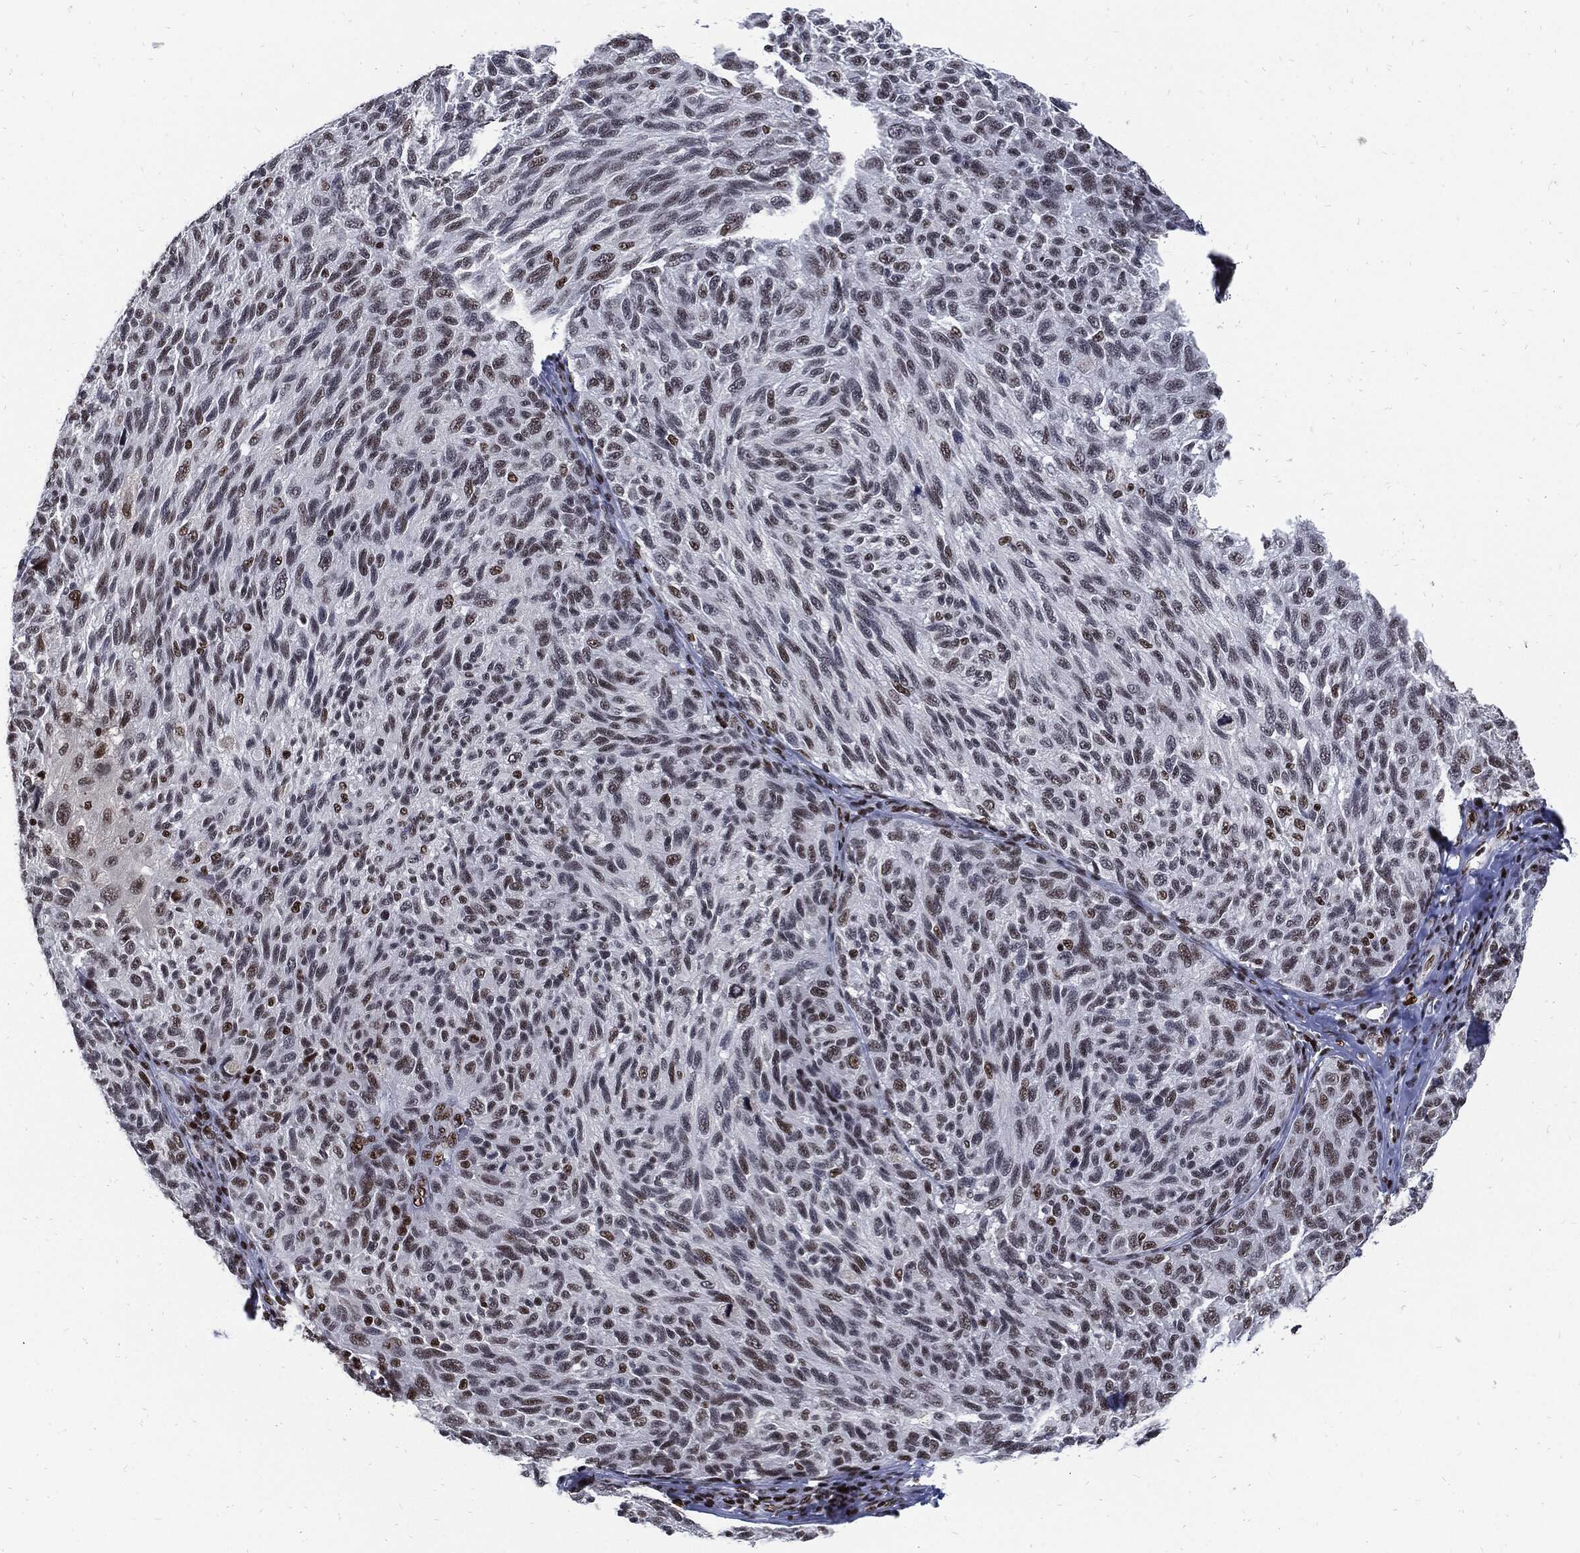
{"staining": {"intensity": "moderate", "quantity": "<25%", "location": "nuclear"}, "tissue": "melanoma", "cell_type": "Tumor cells", "image_type": "cancer", "snomed": [{"axis": "morphology", "description": "Malignant melanoma, NOS"}, {"axis": "topography", "description": "Skin"}], "caption": "The immunohistochemical stain shows moderate nuclear positivity in tumor cells of malignant melanoma tissue.", "gene": "TERF2", "patient": {"sex": "female", "age": 73}}